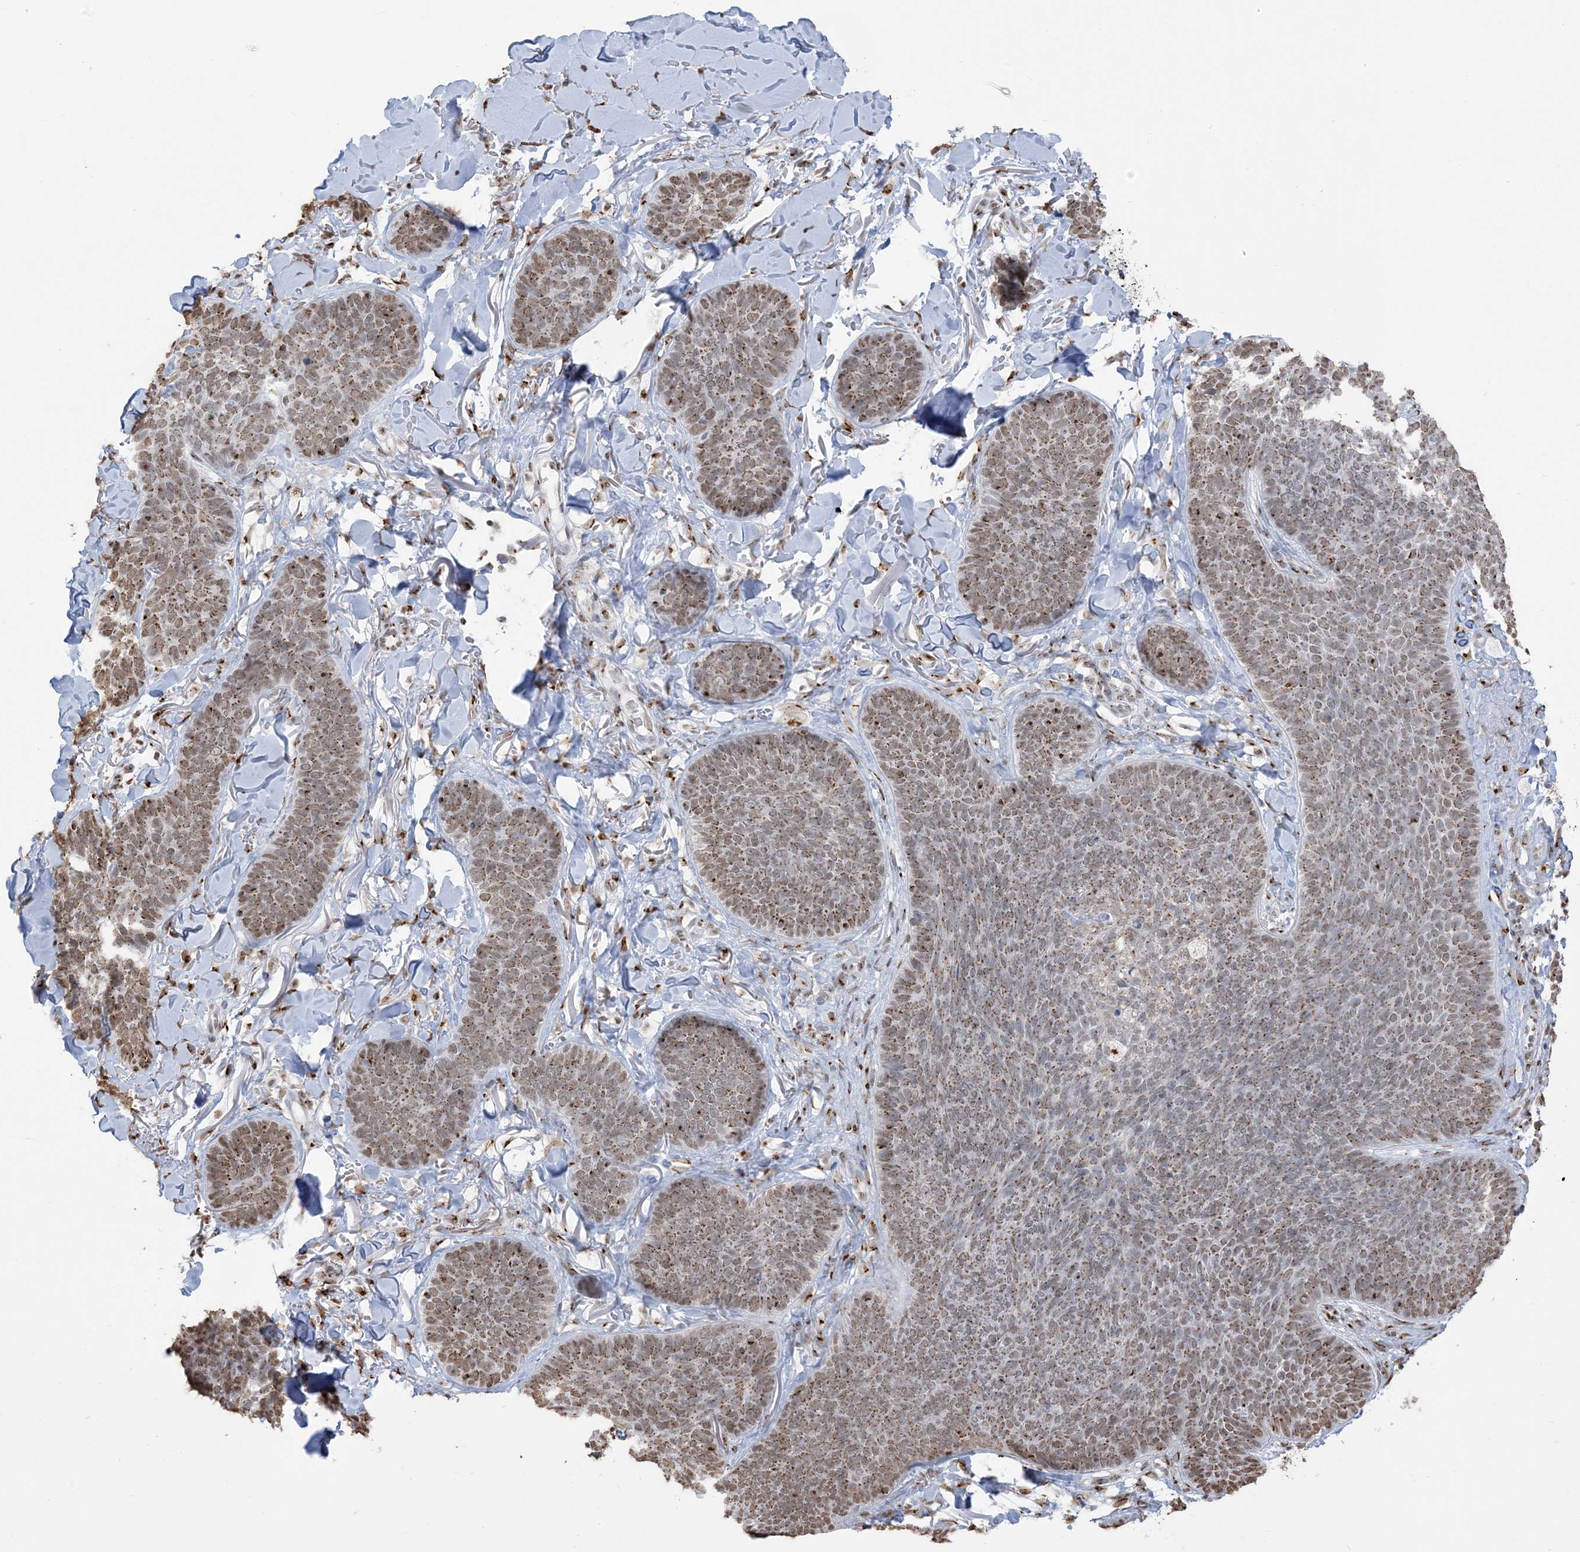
{"staining": {"intensity": "moderate", "quantity": ">75%", "location": "cytoplasmic/membranous,nuclear"}, "tissue": "skin cancer", "cell_type": "Tumor cells", "image_type": "cancer", "snomed": [{"axis": "morphology", "description": "Basal cell carcinoma"}, {"axis": "topography", "description": "Skin"}], "caption": "Immunohistochemistry photomicrograph of neoplastic tissue: human skin basal cell carcinoma stained using immunohistochemistry reveals medium levels of moderate protein expression localized specifically in the cytoplasmic/membranous and nuclear of tumor cells, appearing as a cytoplasmic/membranous and nuclear brown color.", "gene": "GPR107", "patient": {"sex": "male", "age": 85}}